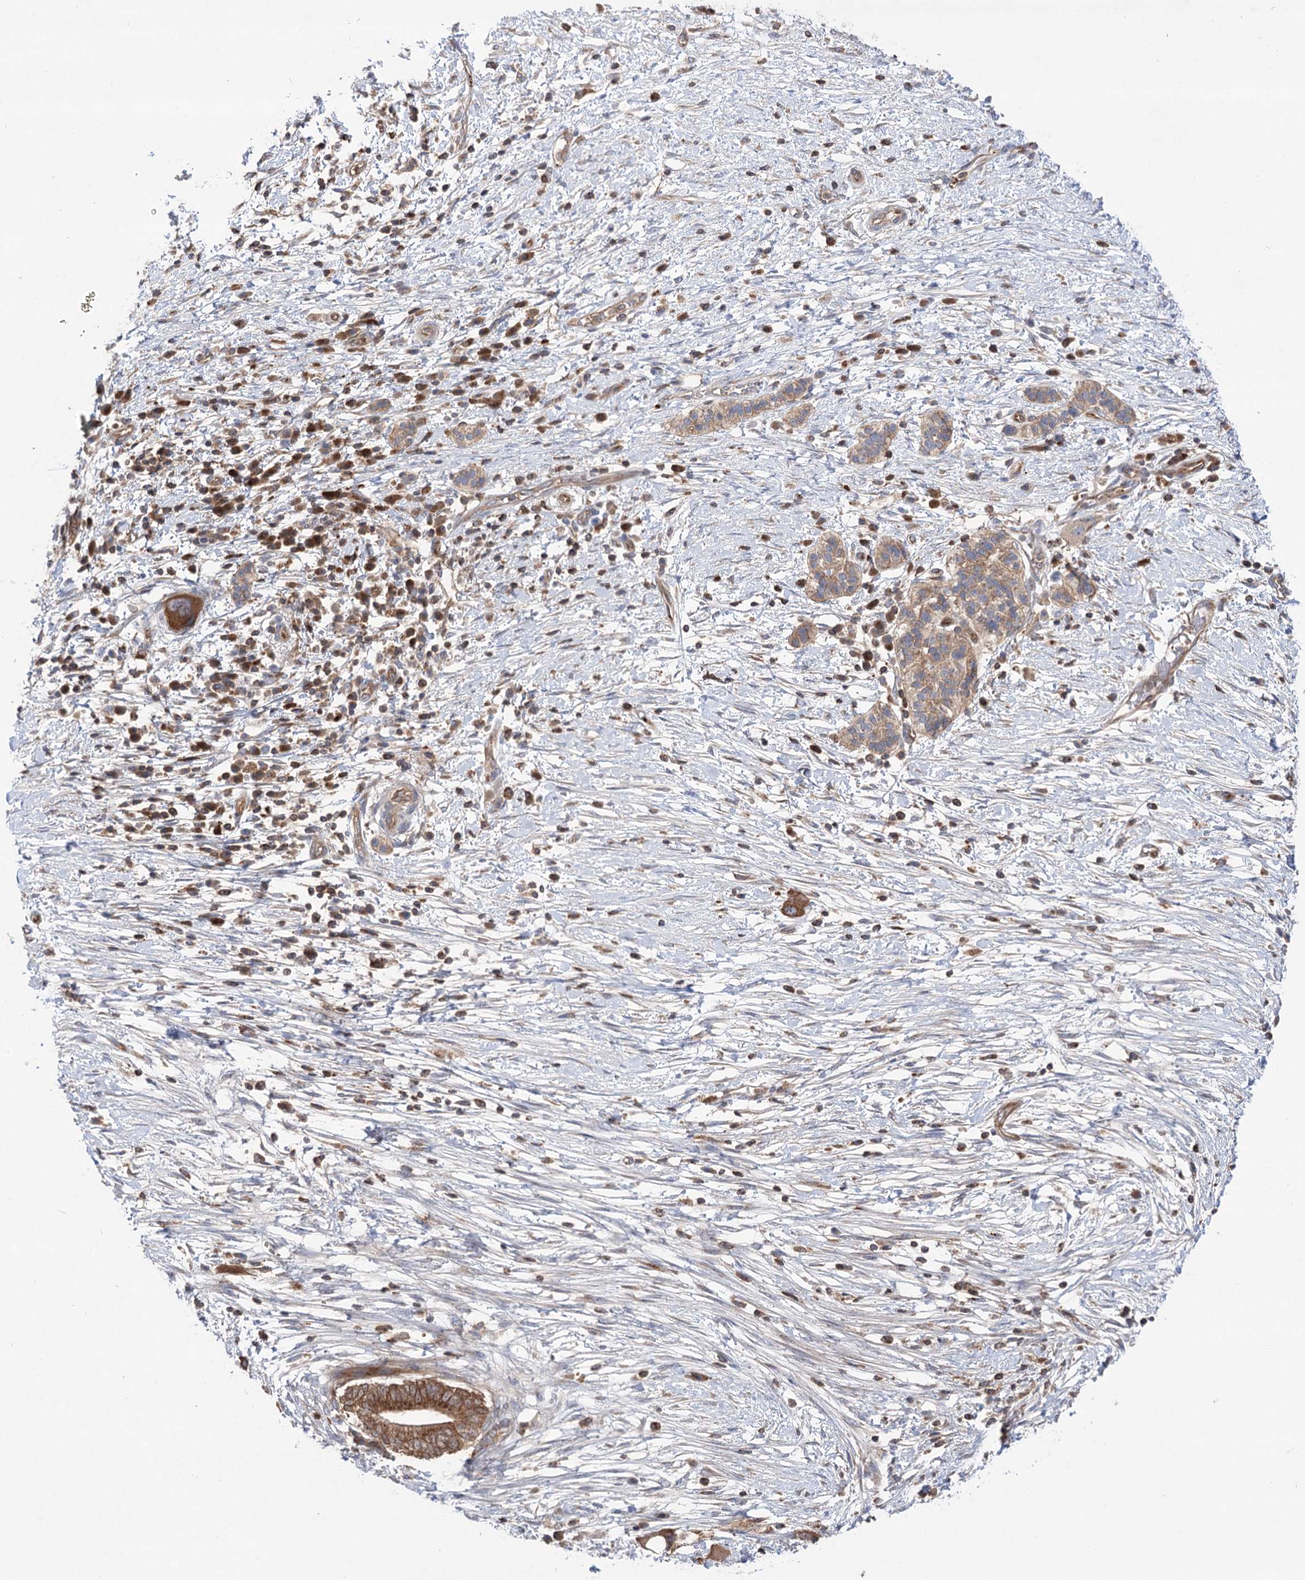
{"staining": {"intensity": "moderate", "quantity": ">75%", "location": "cytoplasmic/membranous"}, "tissue": "pancreatic cancer", "cell_type": "Tumor cells", "image_type": "cancer", "snomed": [{"axis": "morphology", "description": "Adenocarcinoma, NOS"}, {"axis": "topography", "description": "Pancreas"}], "caption": "Brown immunohistochemical staining in human pancreatic cancer displays moderate cytoplasmic/membranous positivity in approximately >75% of tumor cells. Immunohistochemistry (ihc) stains the protein in brown and the nuclei are stained blue.", "gene": "VPS37B", "patient": {"sex": "male", "age": 68}}